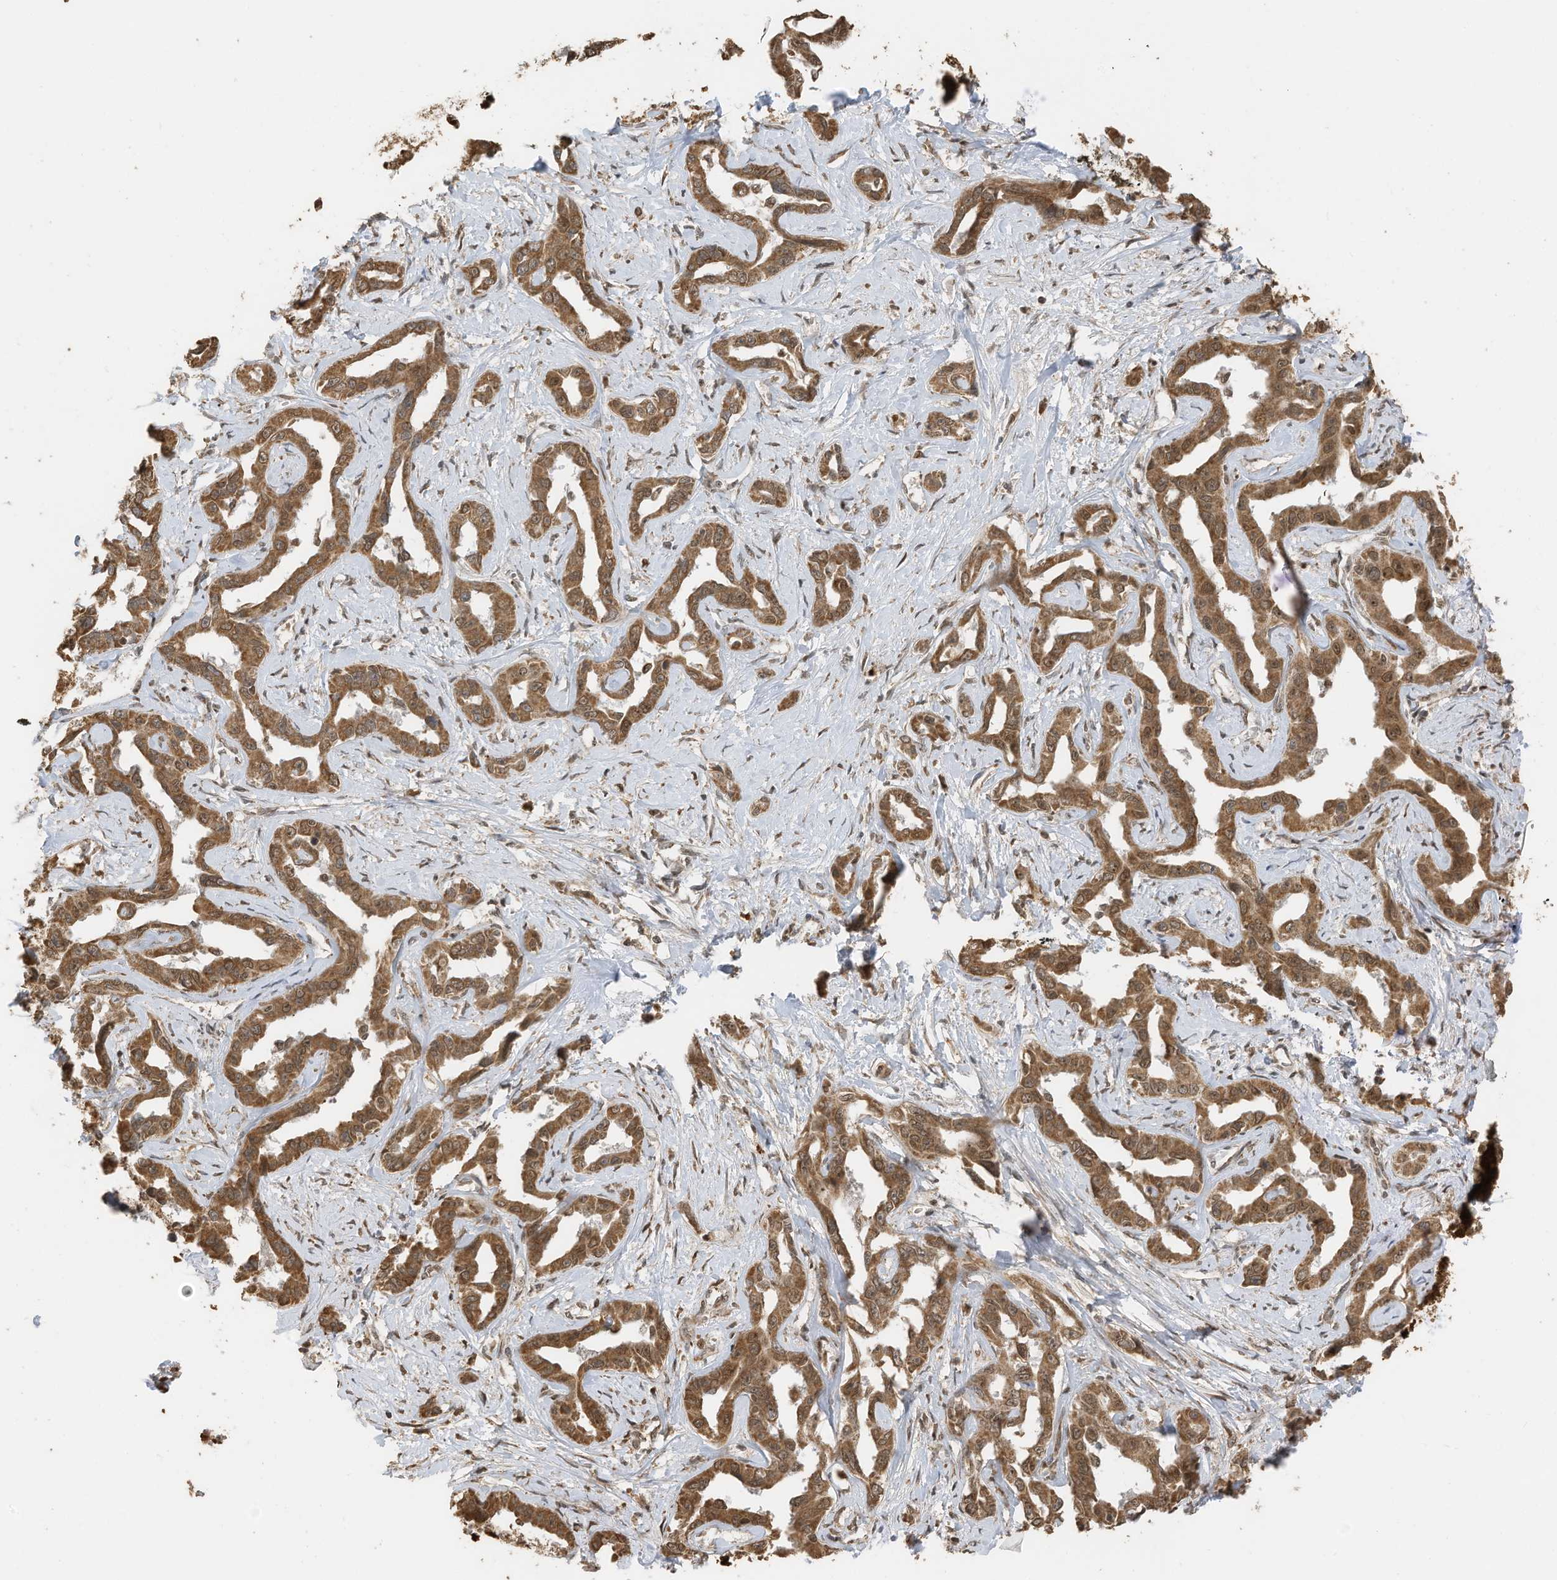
{"staining": {"intensity": "moderate", "quantity": ">75%", "location": "cytoplasmic/membranous,nuclear"}, "tissue": "liver cancer", "cell_type": "Tumor cells", "image_type": "cancer", "snomed": [{"axis": "morphology", "description": "Cholangiocarcinoma"}, {"axis": "topography", "description": "Liver"}], "caption": "An immunohistochemistry (IHC) image of neoplastic tissue is shown. Protein staining in brown labels moderate cytoplasmic/membranous and nuclear positivity in liver cancer within tumor cells.", "gene": "ERLEC1", "patient": {"sex": "male", "age": 59}}